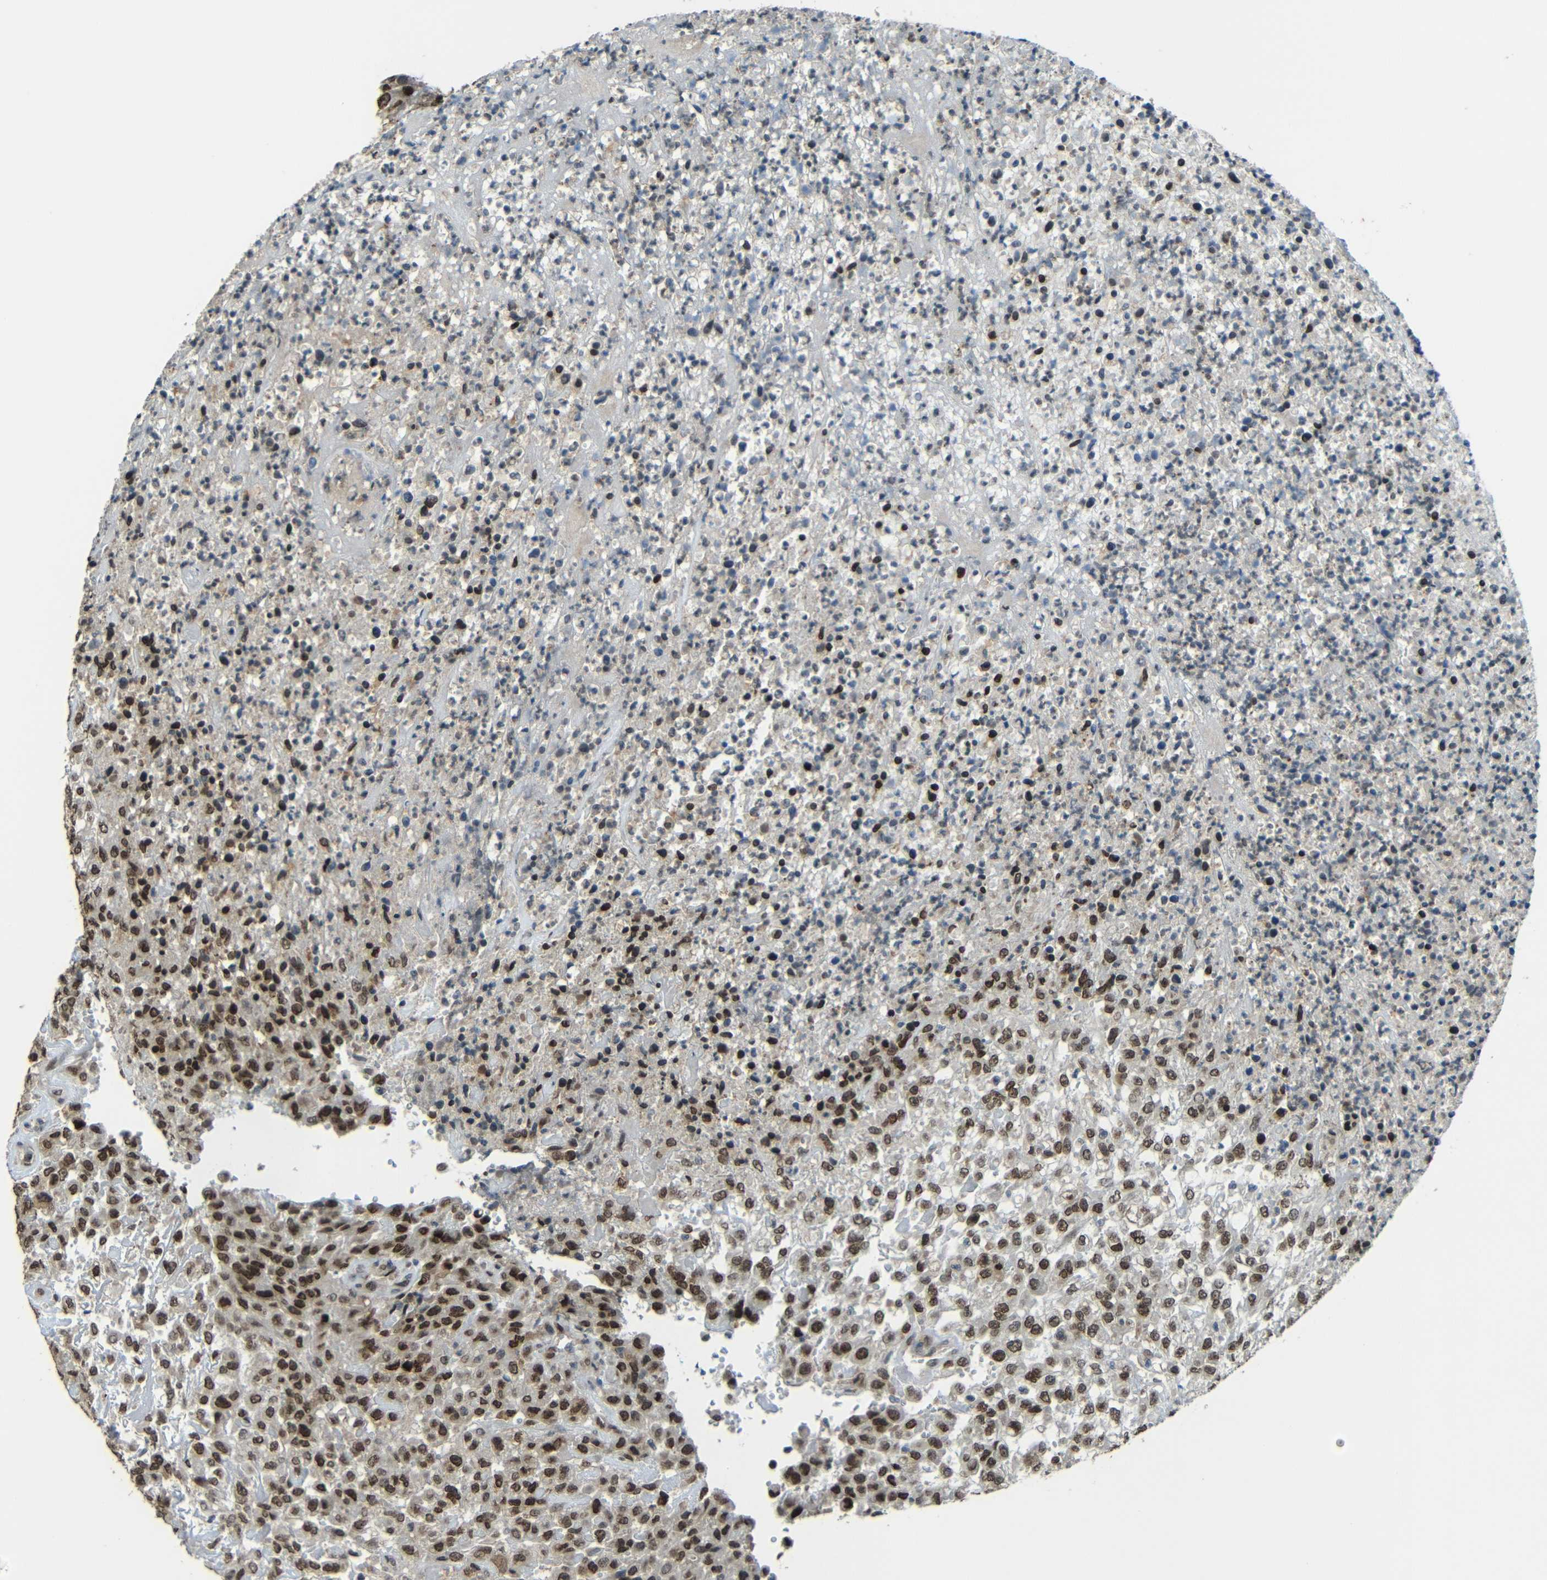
{"staining": {"intensity": "strong", "quantity": ">75%", "location": "cytoplasmic/membranous,nuclear"}, "tissue": "urothelial cancer", "cell_type": "Tumor cells", "image_type": "cancer", "snomed": [{"axis": "morphology", "description": "Urothelial carcinoma, High grade"}, {"axis": "topography", "description": "Urinary bladder"}], "caption": "The image exhibits a brown stain indicating the presence of a protein in the cytoplasmic/membranous and nuclear of tumor cells in urothelial carcinoma (high-grade).", "gene": "PSIP1", "patient": {"sex": "male", "age": 46}}